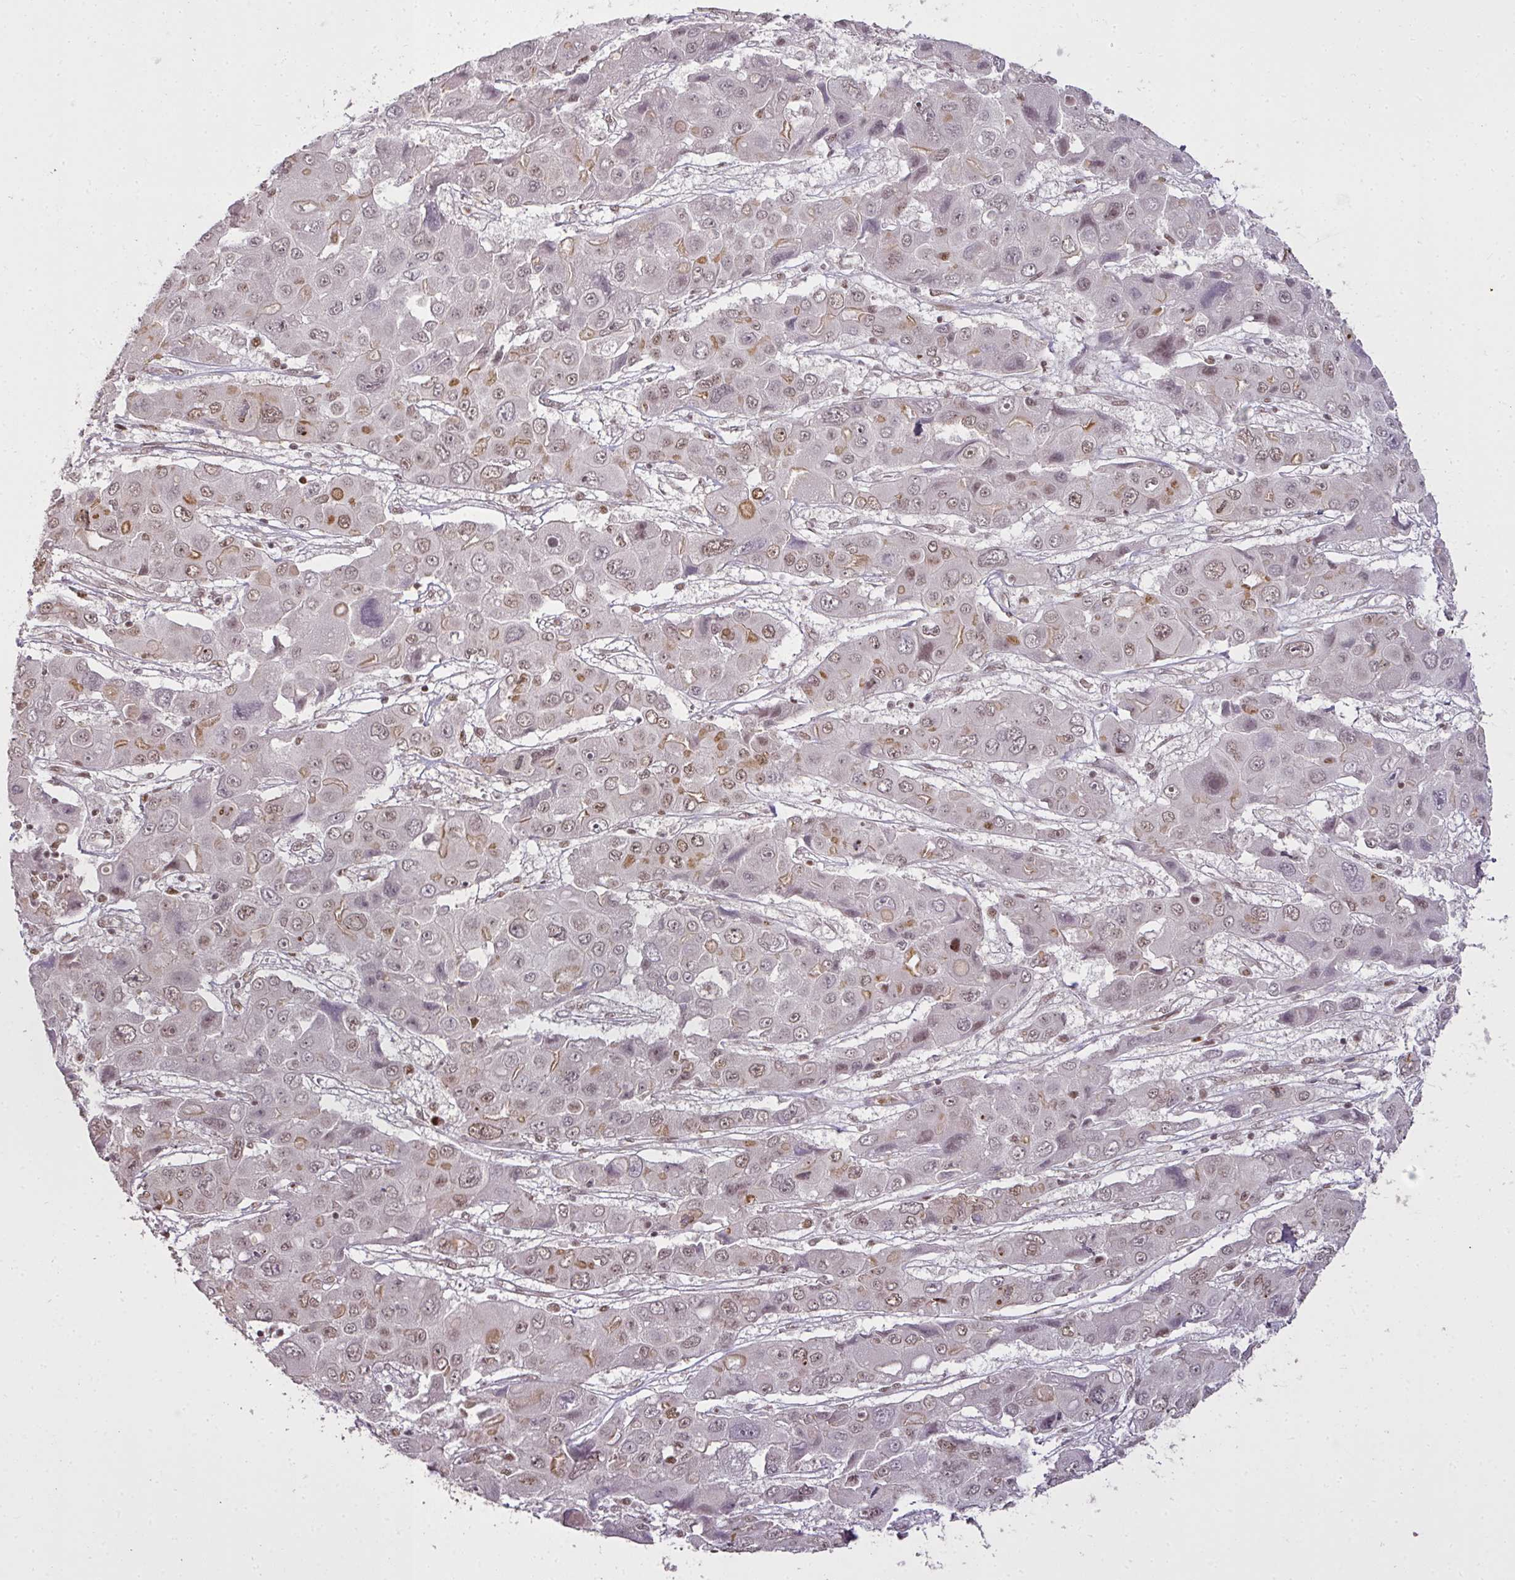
{"staining": {"intensity": "moderate", "quantity": "25%-75%", "location": "nuclear"}, "tissue": "liver cancer", "cell_type": "Tumor cells", "image_type": "cancer", "snomed": [{"axis": "morphology", "description": "Cholangiocarcinoma"}, {"axis": "topography", "description": "Liver"}], "caption": "This is an image of IHC staining of liver cancer, which shows moderate positivity in the nuclear of tumor cells.", "gene": "GPRIN2", "patient": {"sex": "male", "age": 67}}